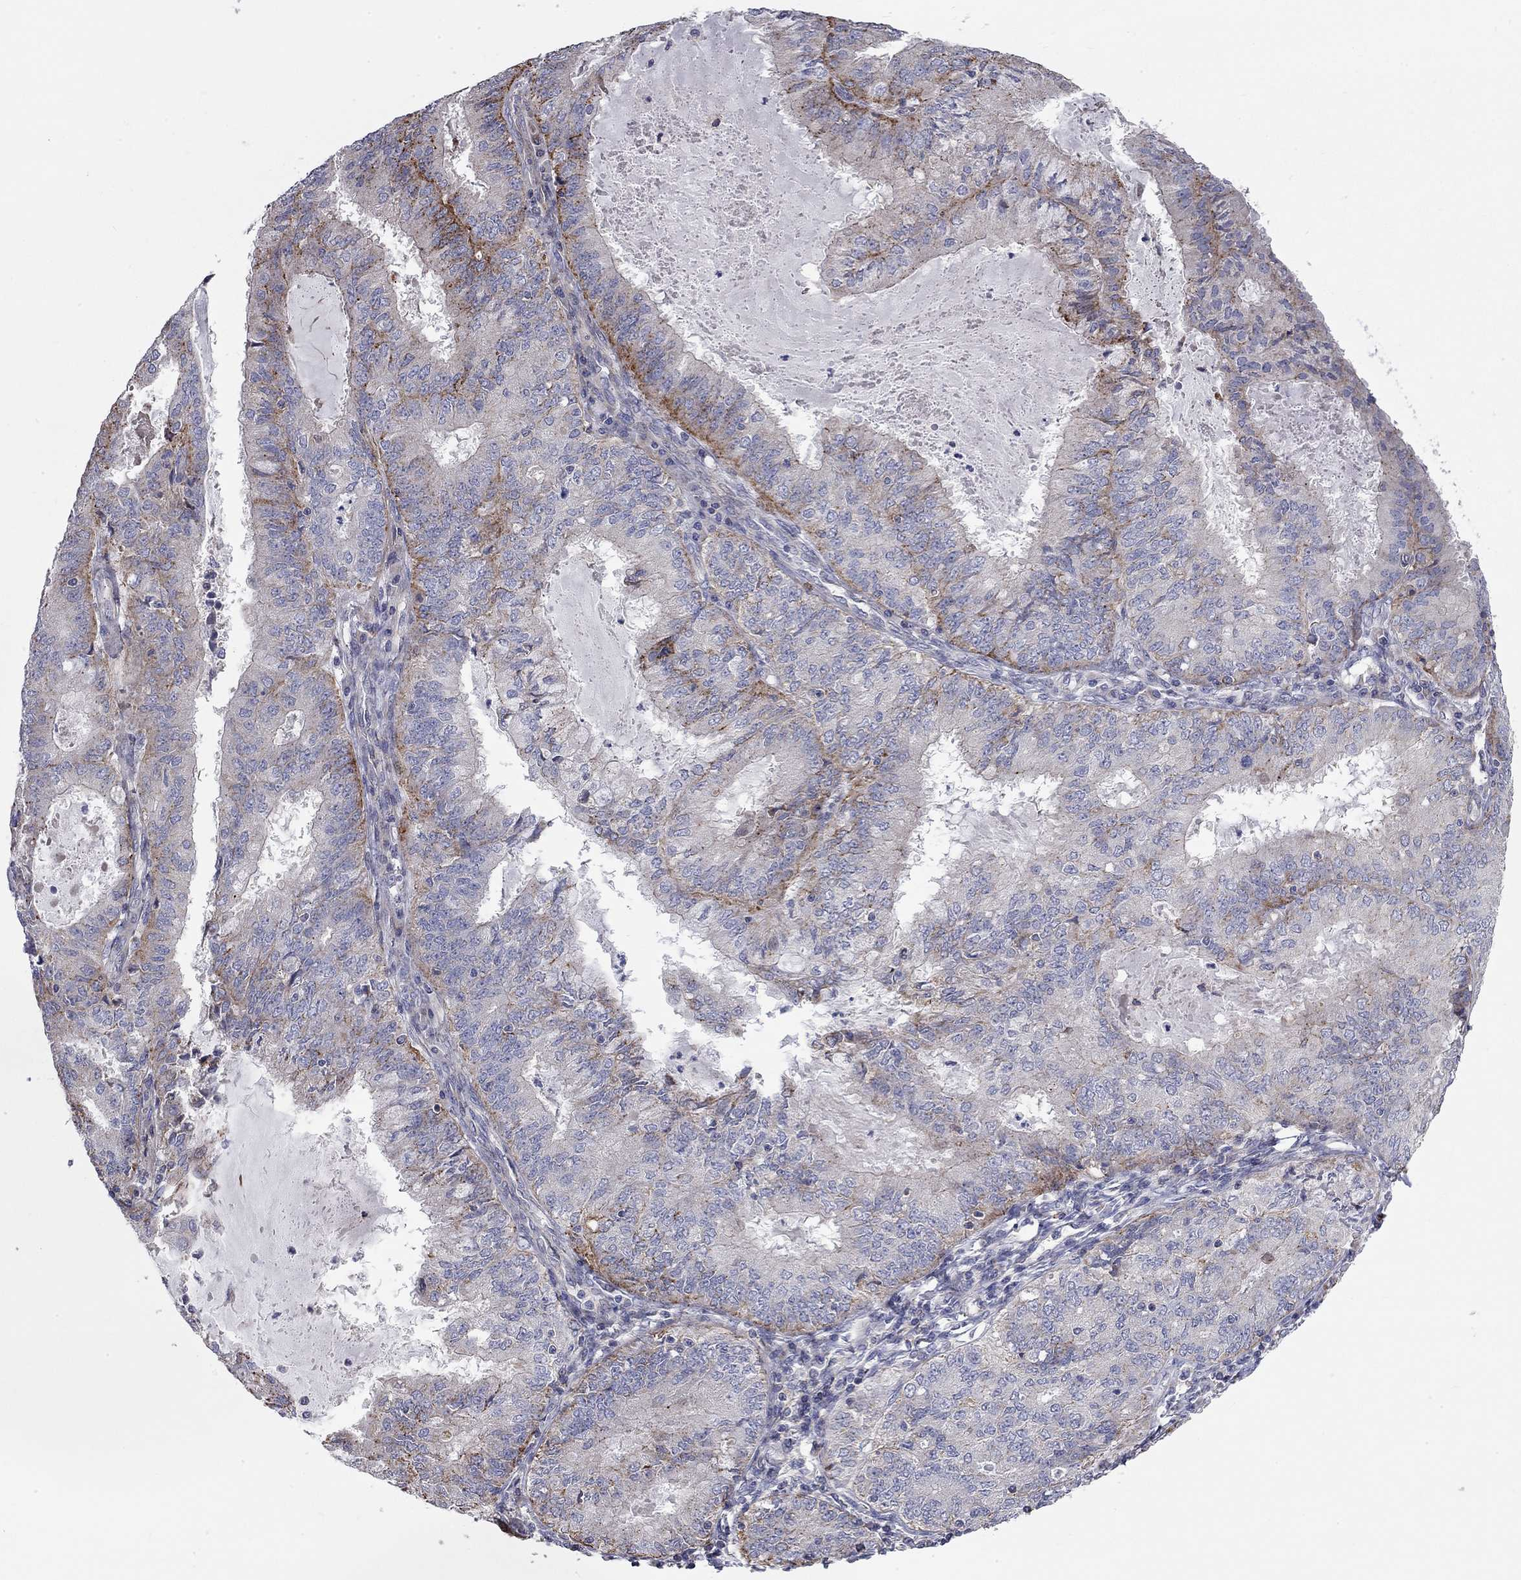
{"staining": {"intensity": "moderate", "quantity": "<25%", "location": "cytoplasmic/membranous"}, "tissue": "endometrial cancer", "cell_type": "Tumor cells", "image_type": "cancer", "snomed": [{"axis": "morphology", "description": "Adenocarcinoma, NOS"}, {"axis": "topography", "description": "Endometrium"}], "caption": "Tumor cells show moderate cytoplasmic/membranous positivity in about <25% of cells in endometrial cancer. The staining was performed using DAB (3,3'-diaminobenzidine), with brown indicating positive protein expression. Nuclei are stained blue with hematoxylin.", "gene": "KANSL1L", "patient": {"sex": "female", "age": 57}}